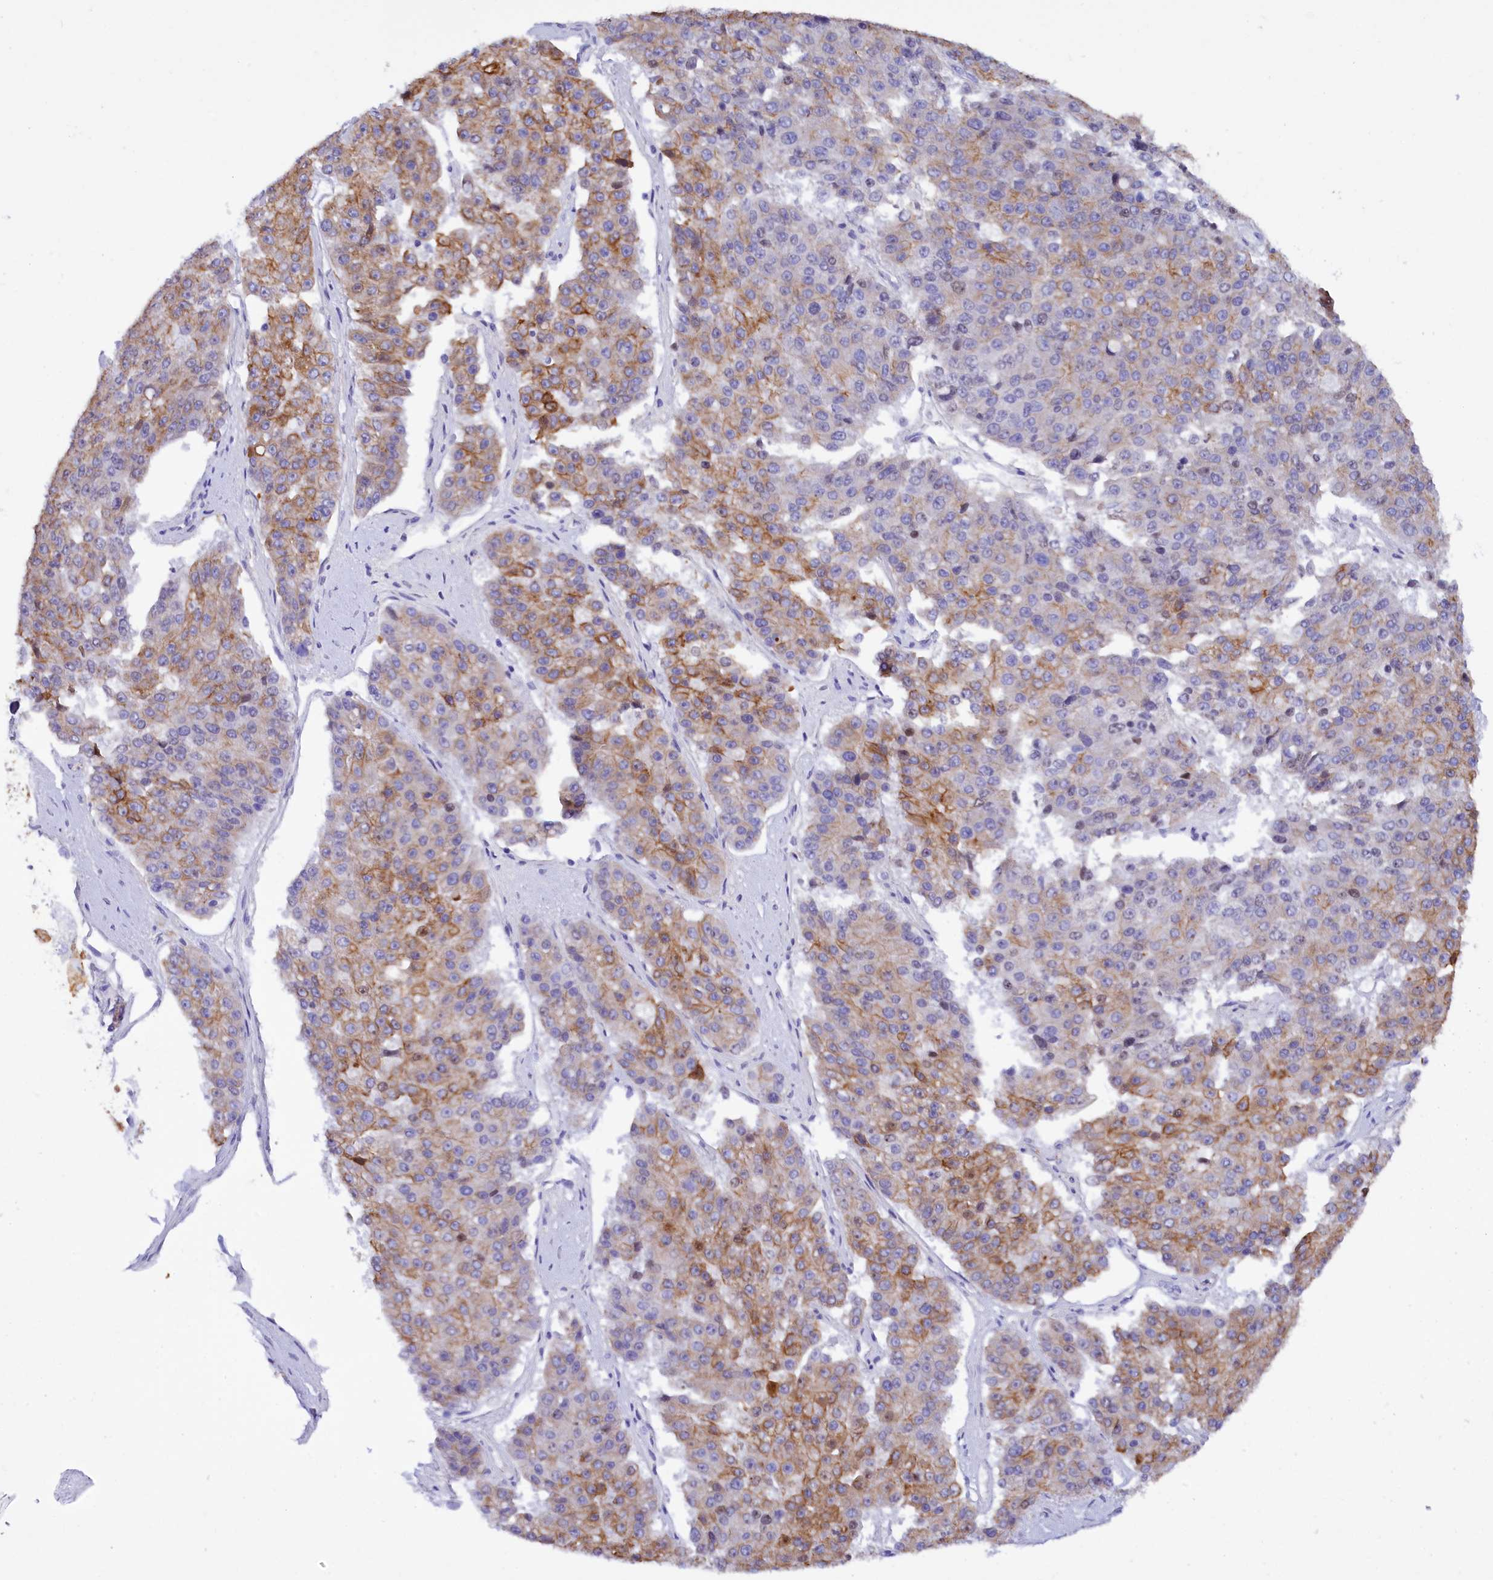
{"staining": {"intensity": "moderate", "quantity": "25%-75%", "location": "cytoplasmic/membranous"}, "tissue": "pancreatic cancer", "cell_type": "Tumor cells", "image_type": "cancer", "snomed": [{"axis": "morphology", "description": "Adenocarcinoma, NOS"}, {"axis": "topography", "description": "Pancreas"}], "caption": "The photomicrograph reveals a brown stain indicating the presence of a protein in the cytoplasmic/membranous of tumor cells in pancreatic adenocarcinoma. The protein of interest is shown in brown color, while the nuclei are stained blue.", "gene": "FAAP20", "patient": {"sex": "male", "age": 50}}